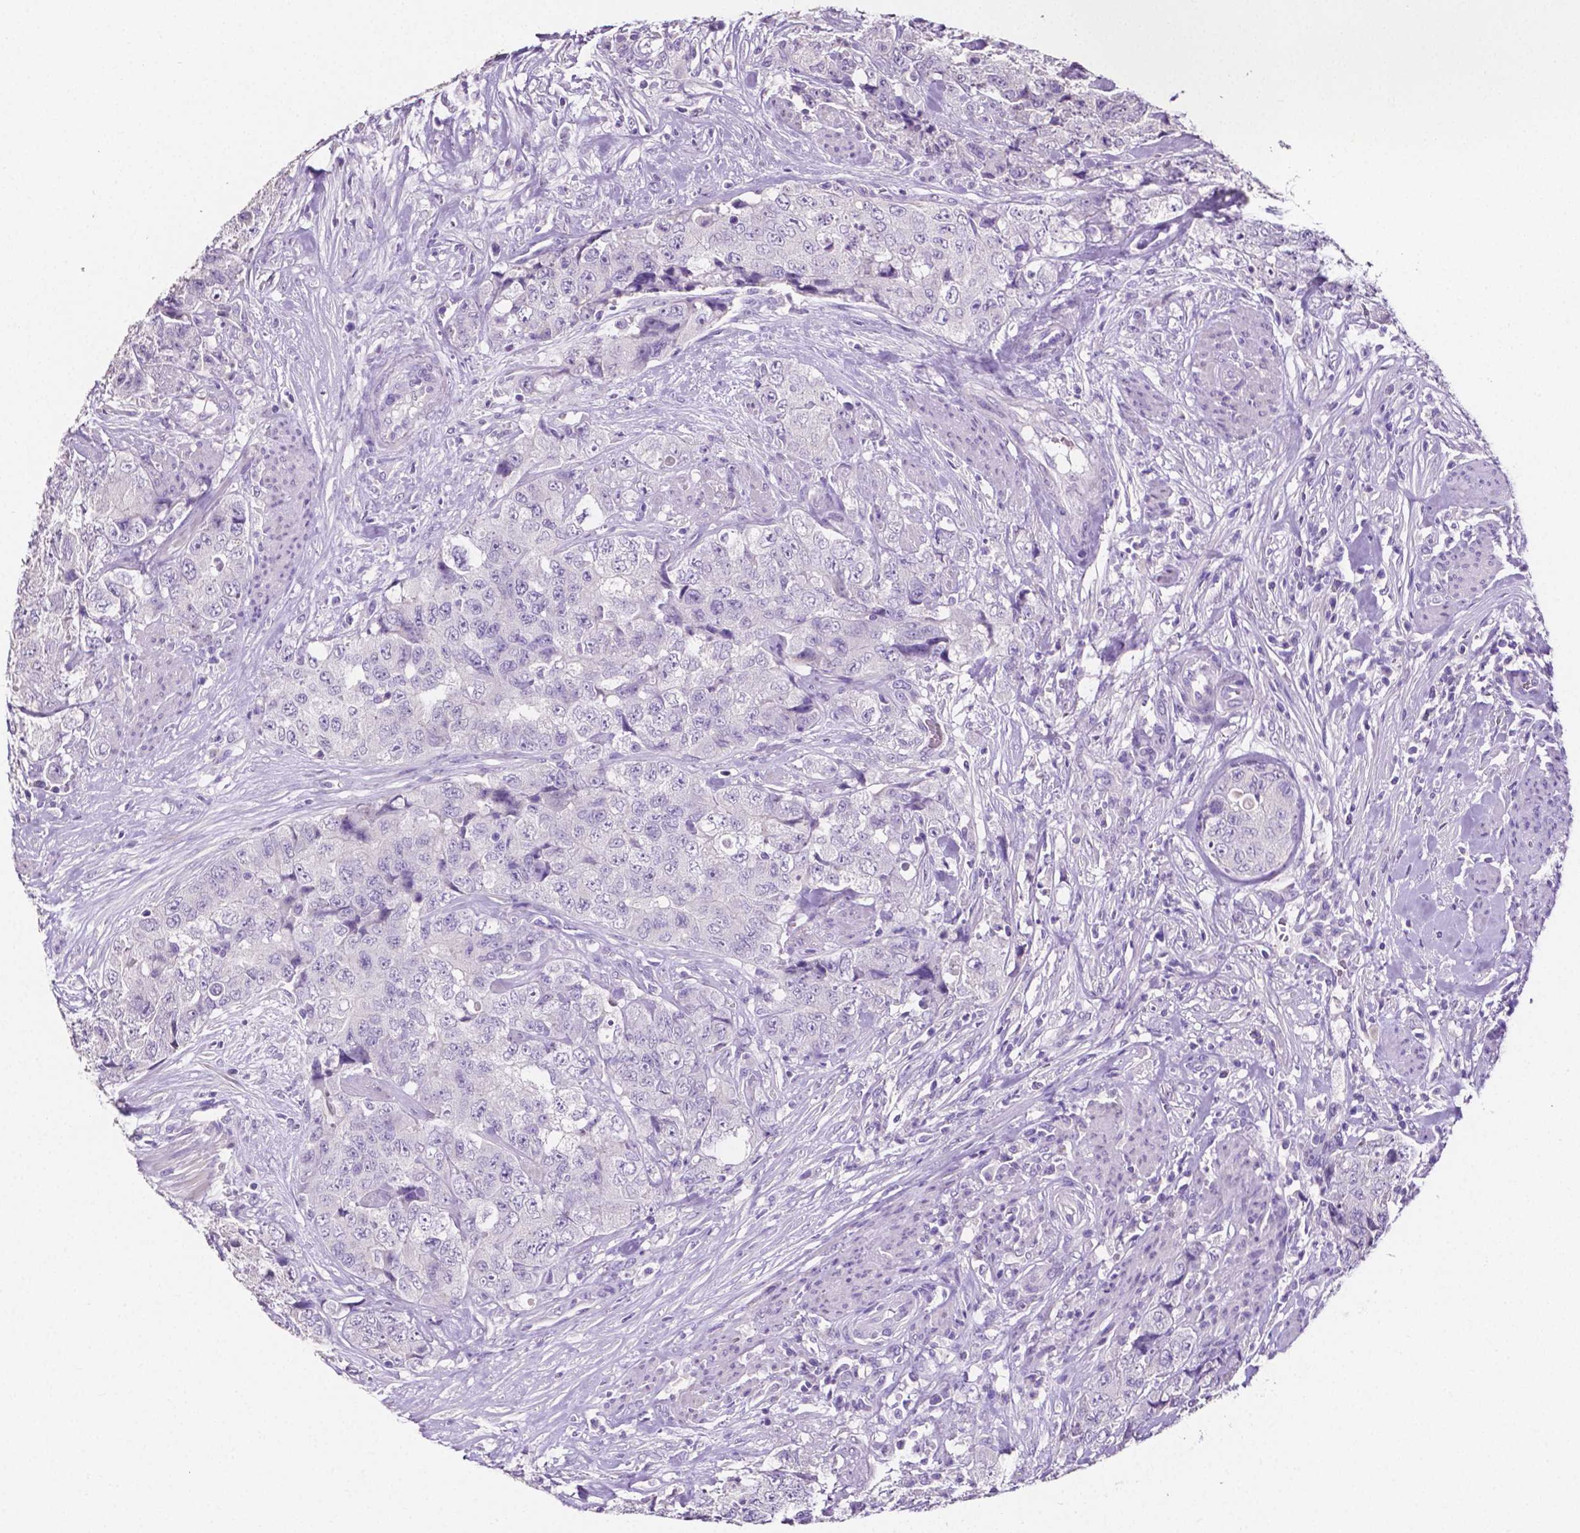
{"staining": {"intensity": "negative", "quantity": "none", "location": "none"}, "tissue": "urothelial cancer", "cell_type": "Tumor cells", "image_type": "cancer", "snomed": [{"axis": "morphology", "description": "Urothelial carcinoma, High grade"}, {"axis": "topography", "description": "Urinary bladder"}], "caption": "Tumor cells are negative for brown protein staining in urothelial cancer.", "gene": "SLC22A2", "patient": {"sex": "female", "age": 78}}